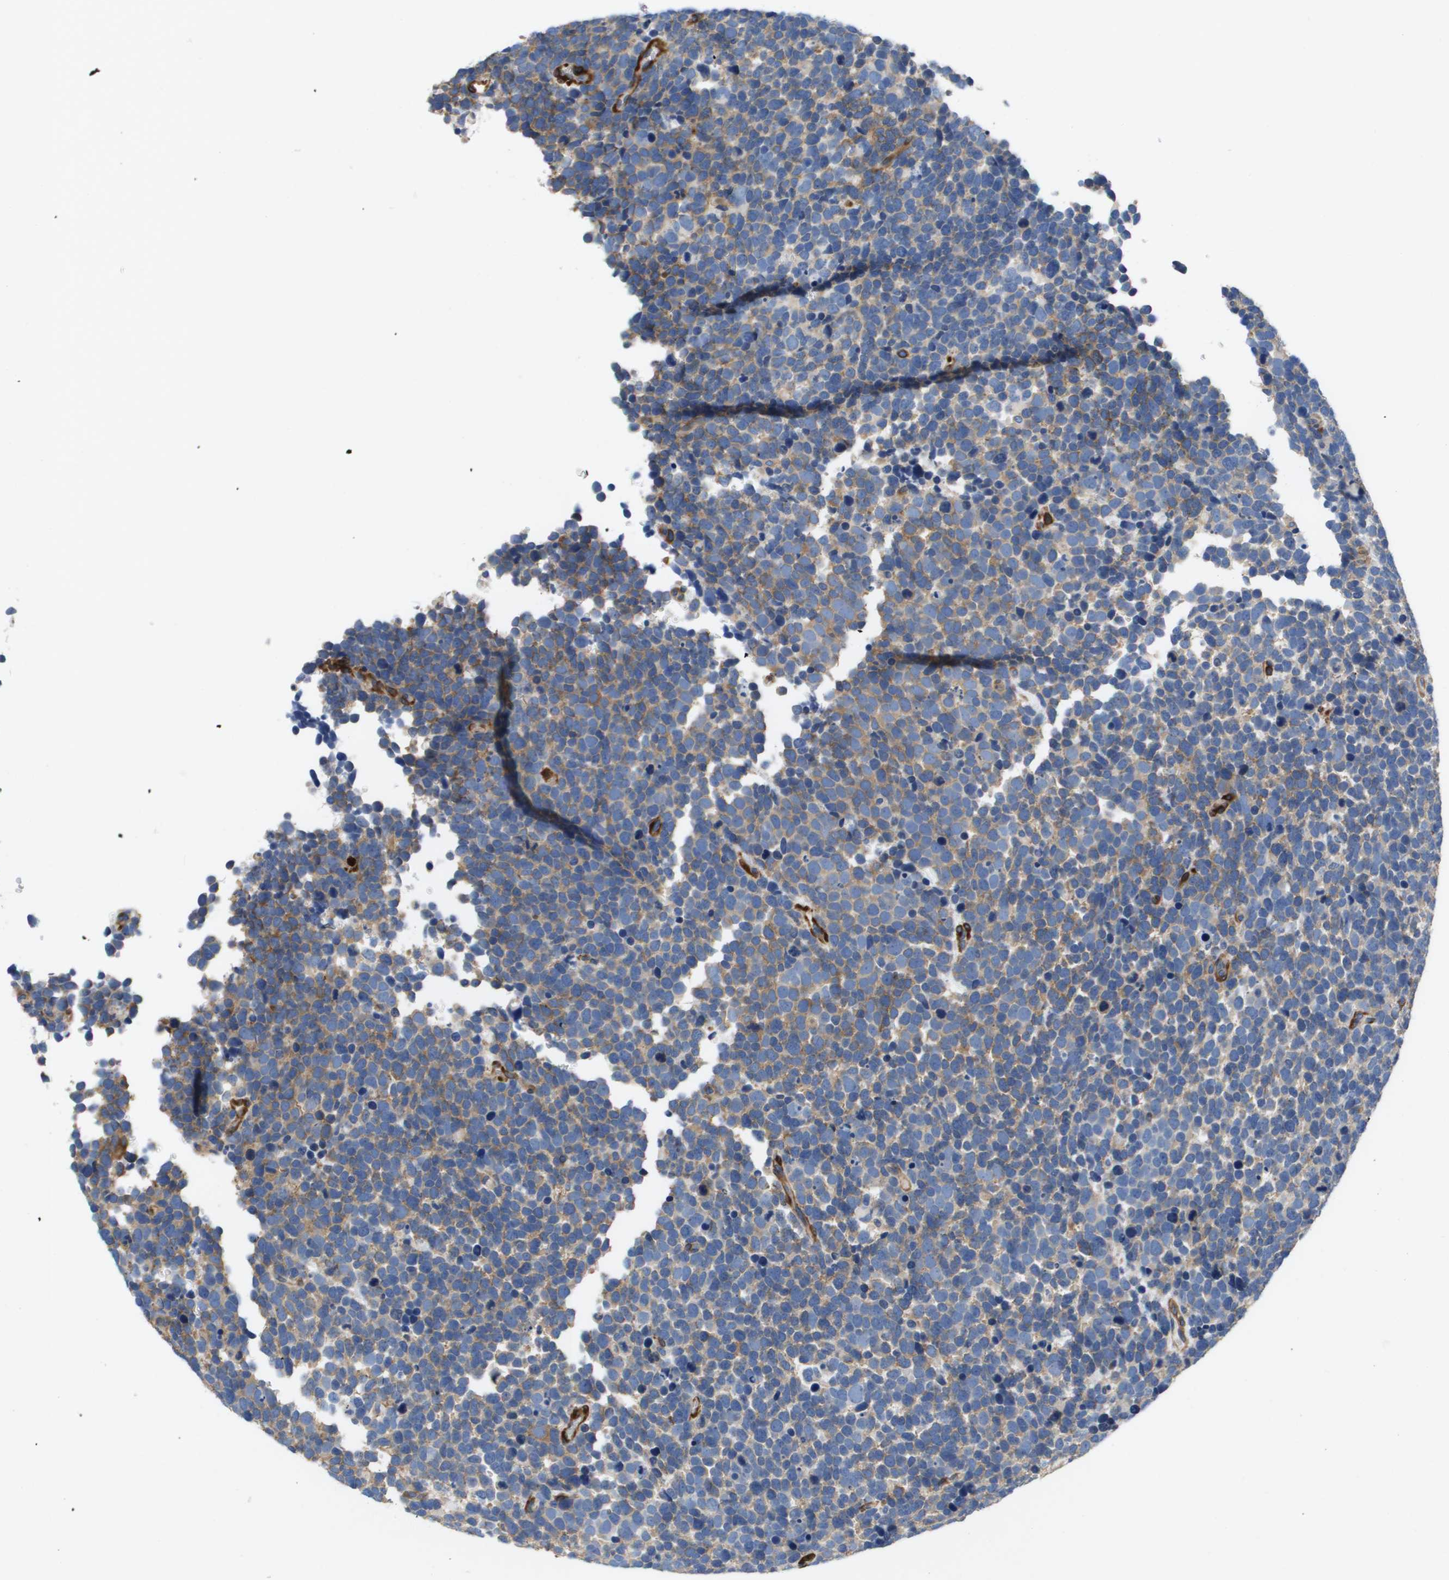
{"staining": {"intensity": "weak", "quantity": "25%-75%", "location": "cytoplasmic/membranous"}, "tissue": "urothelial cancer", "cell_type": "Tumor cells", "image_type": "cancer", "snomed": [{"axis": "morphology", "description": "Urothelial carcinoma, High grade"}, {"axis": "topography", "description": "Urinary bladder"}], "caption": "Protein analysis of high-grade urothelial carcinoma tissue exhibits weak cytoplasmic/membranous staining in about 25%-75% of tumor cells. (IHC, brightfield microscopy, high magnification).", "gene": "LPP", "patient": {"sex": "female", "age": 82}}